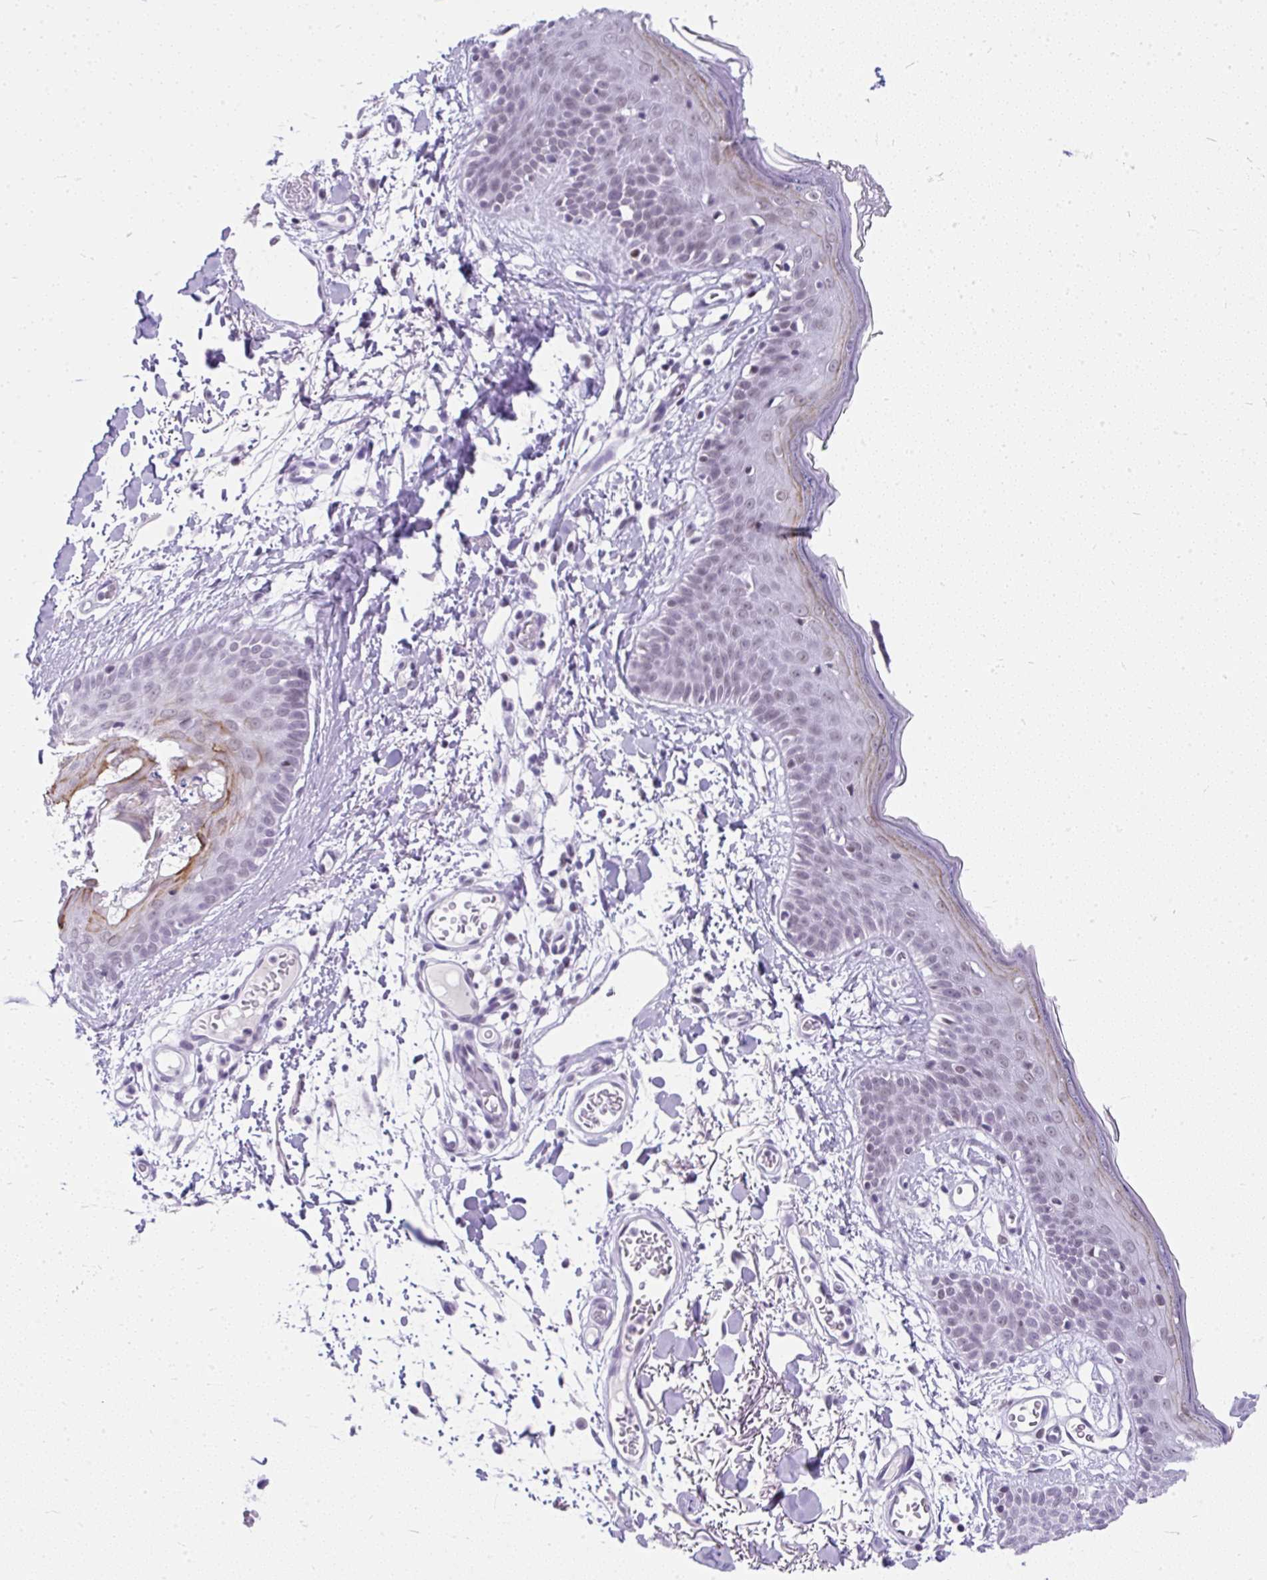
{"staining": {"intensity": "negative", "quantity": "none", "location": "none"}, "tissue": "skin", "cell_type": "Fibroblasts", "image_type": "normal", "snomed": [{"axis": "morphology", "description": "Normal tissue, NOS"}, {"axis": "topography", "description": "Skin"}], "caption": "Immunohistochemistry photomicrograph of normal skin stained for a protein (brown), which shows no positivity in fibroblasts.", "gene": "PLCXD2", "patient": {"sex": "male", "age": 79}}